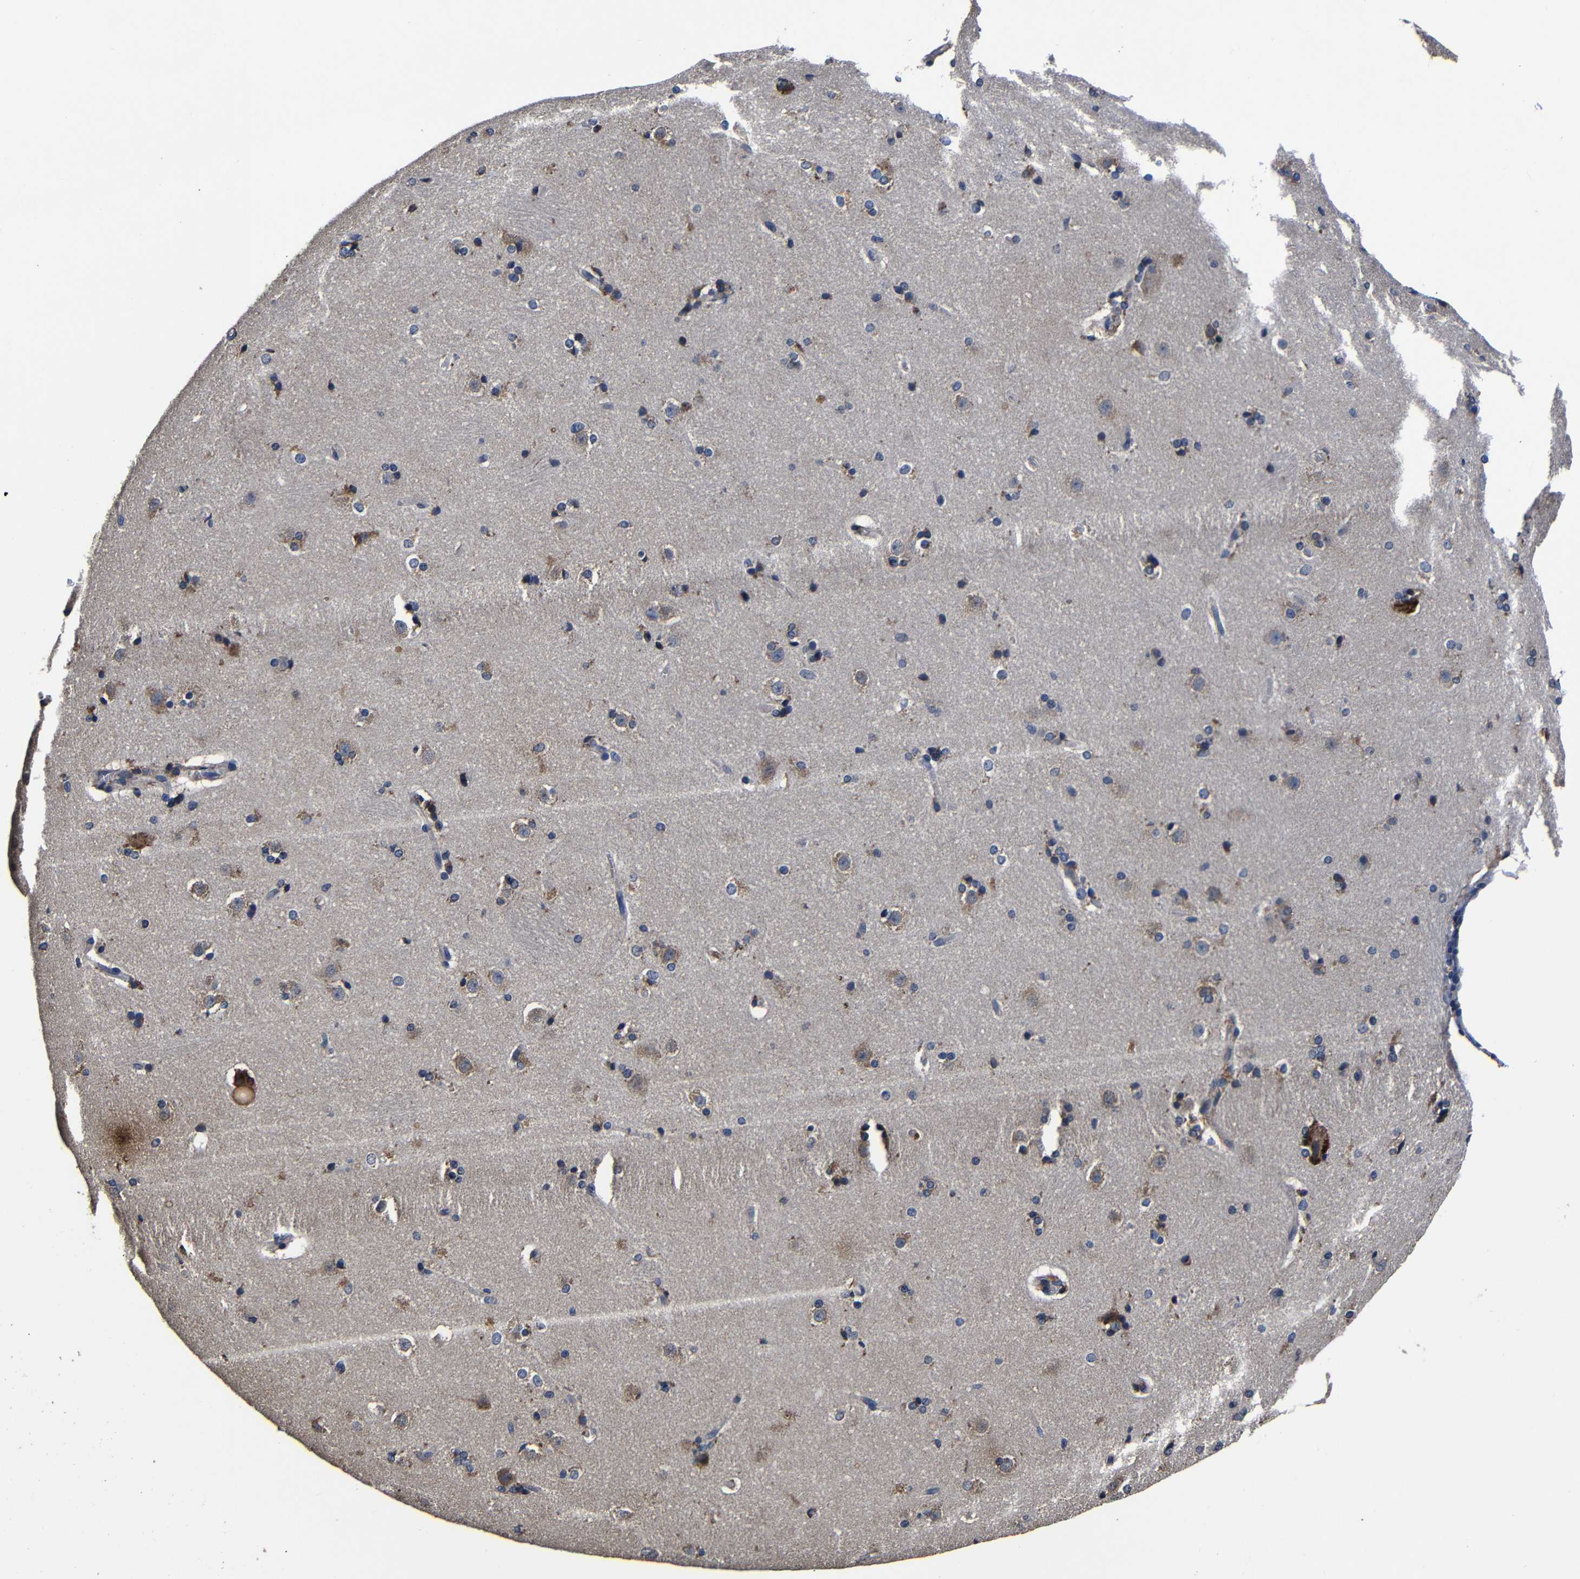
{"staining": {"intensity": "moderate", "quantity": "<25%", "location": "cytoplasmic/membranous"}, "tissue": "caudate", "cell_type": "Glial cells", "image_type": "normal", "snomed": [{"axis": "morphology", "description": "Normal tissue, NOS"}, {"axis": "topography", "description": "Lateral ventricle wall"}], "caption": "DAB (3,3'-diaminobenzidine) immunohistochemical staining of normal caudate demonstrates moderate cytoplasmic/membranous protein positivity in about <25% of glial cells. (DAB (3,3'-diaminobenzidine) = brown stain, brightfield microscopy at high magnification).", "gene": "SCN9A", "patient": {"sex": "female", "age": 19}}